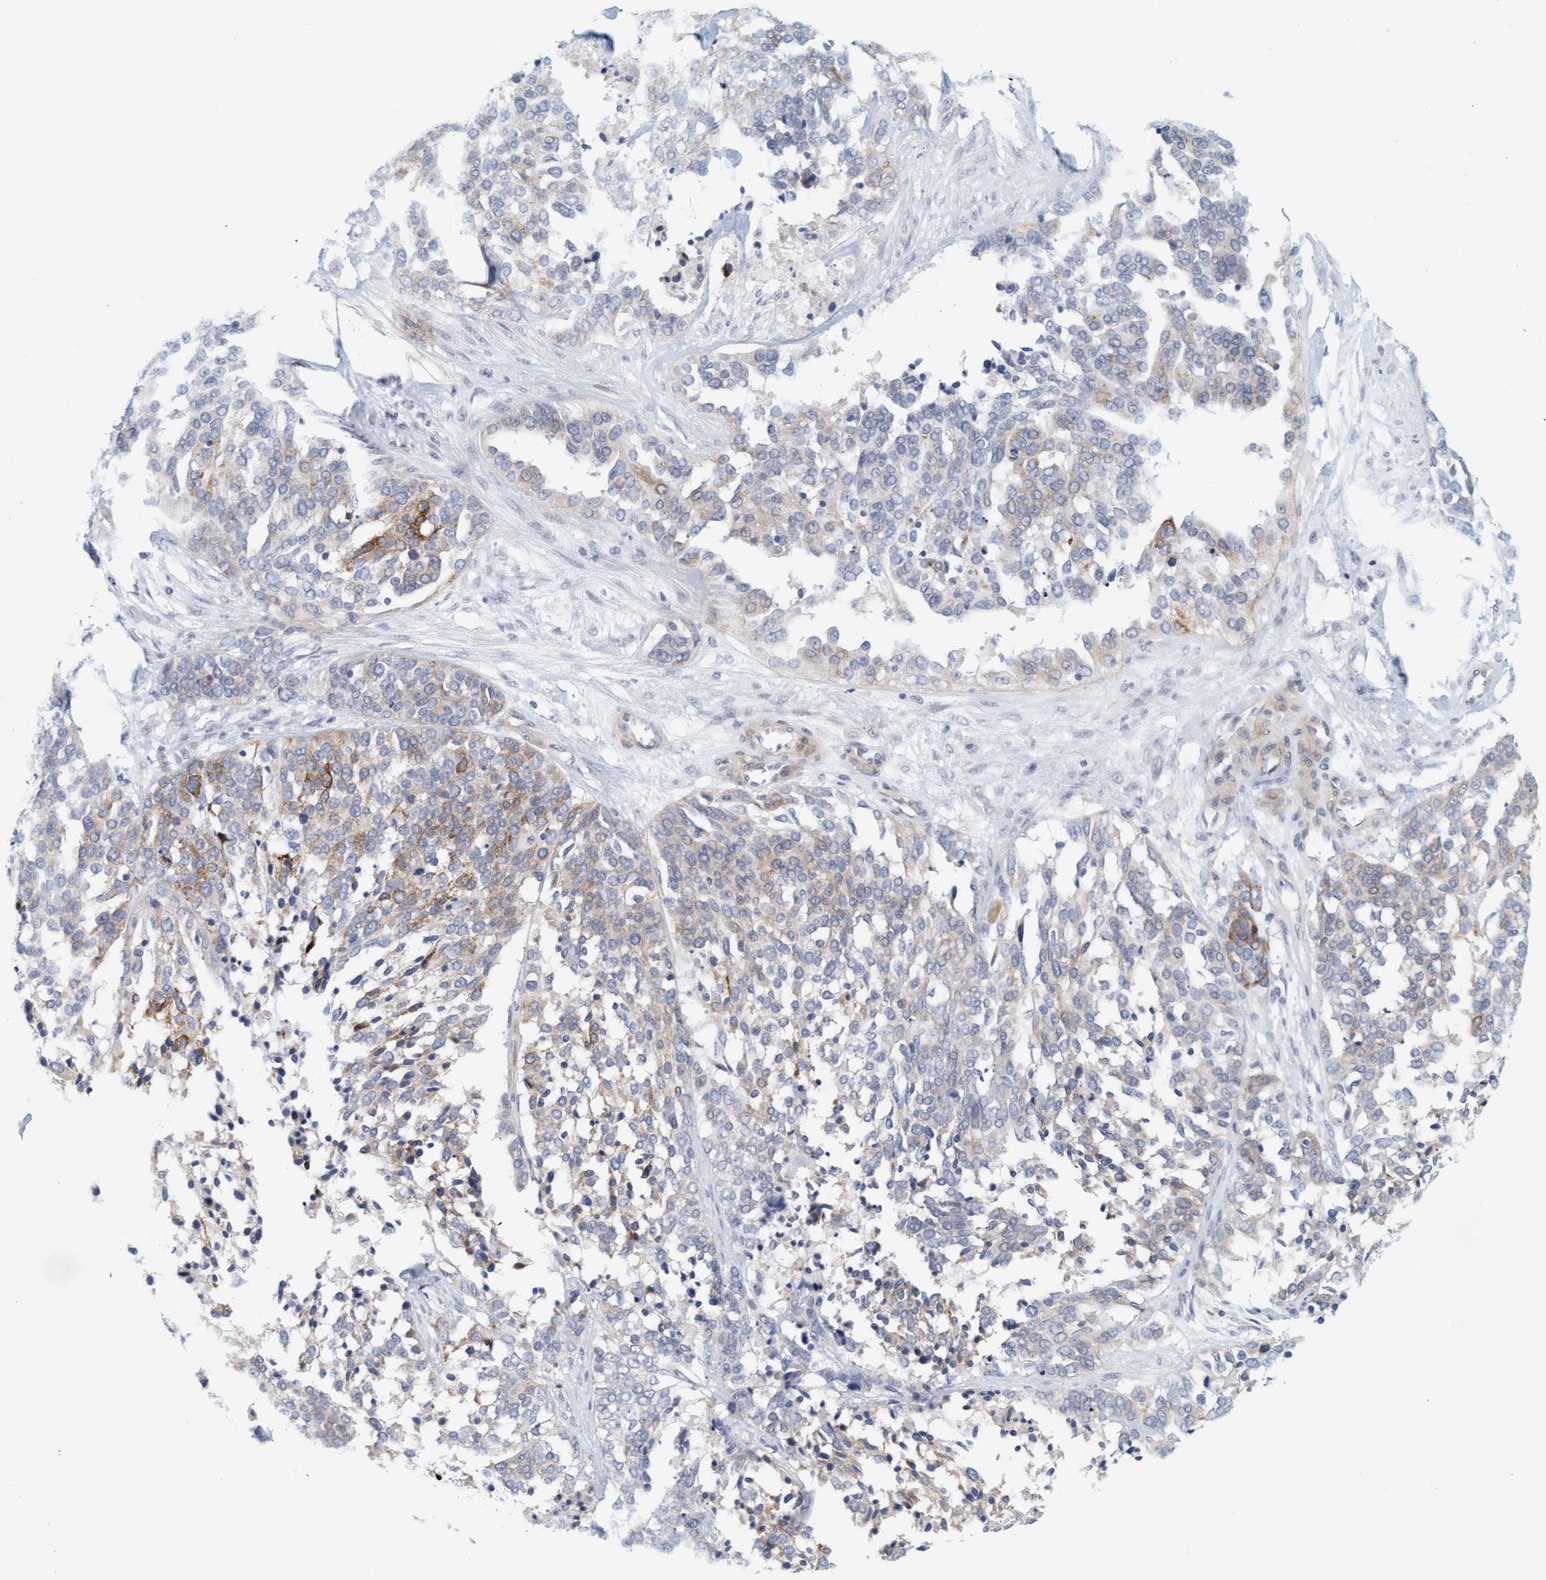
{"staining": {"intensity": "weak", "quantity": "25%-75%", "location": "cytoplasmic/membranous"}, "tissue": "ovarian cancer", "cell_type": "Tumor cells", "image_type": "cancer", "snomed": [{"axis": "morphology", "description": "Cystadenocarcinoma, serous, NOS"}, {"axis": "topography", "description": "Ovary"}], "caption": "A photomicrograph of ovarian cancer stained for a protein reveals weak cytoplasmic/membranous brown staining in tumor cells. The protein is stained brown, and the nuclei are stained in blue (DAB (3,3'-diaminobenzidine) IHC with brightfield microscopy, high magnification).", "gene": "TSTD2", "patient": {"sex": "female", "age": 44}}